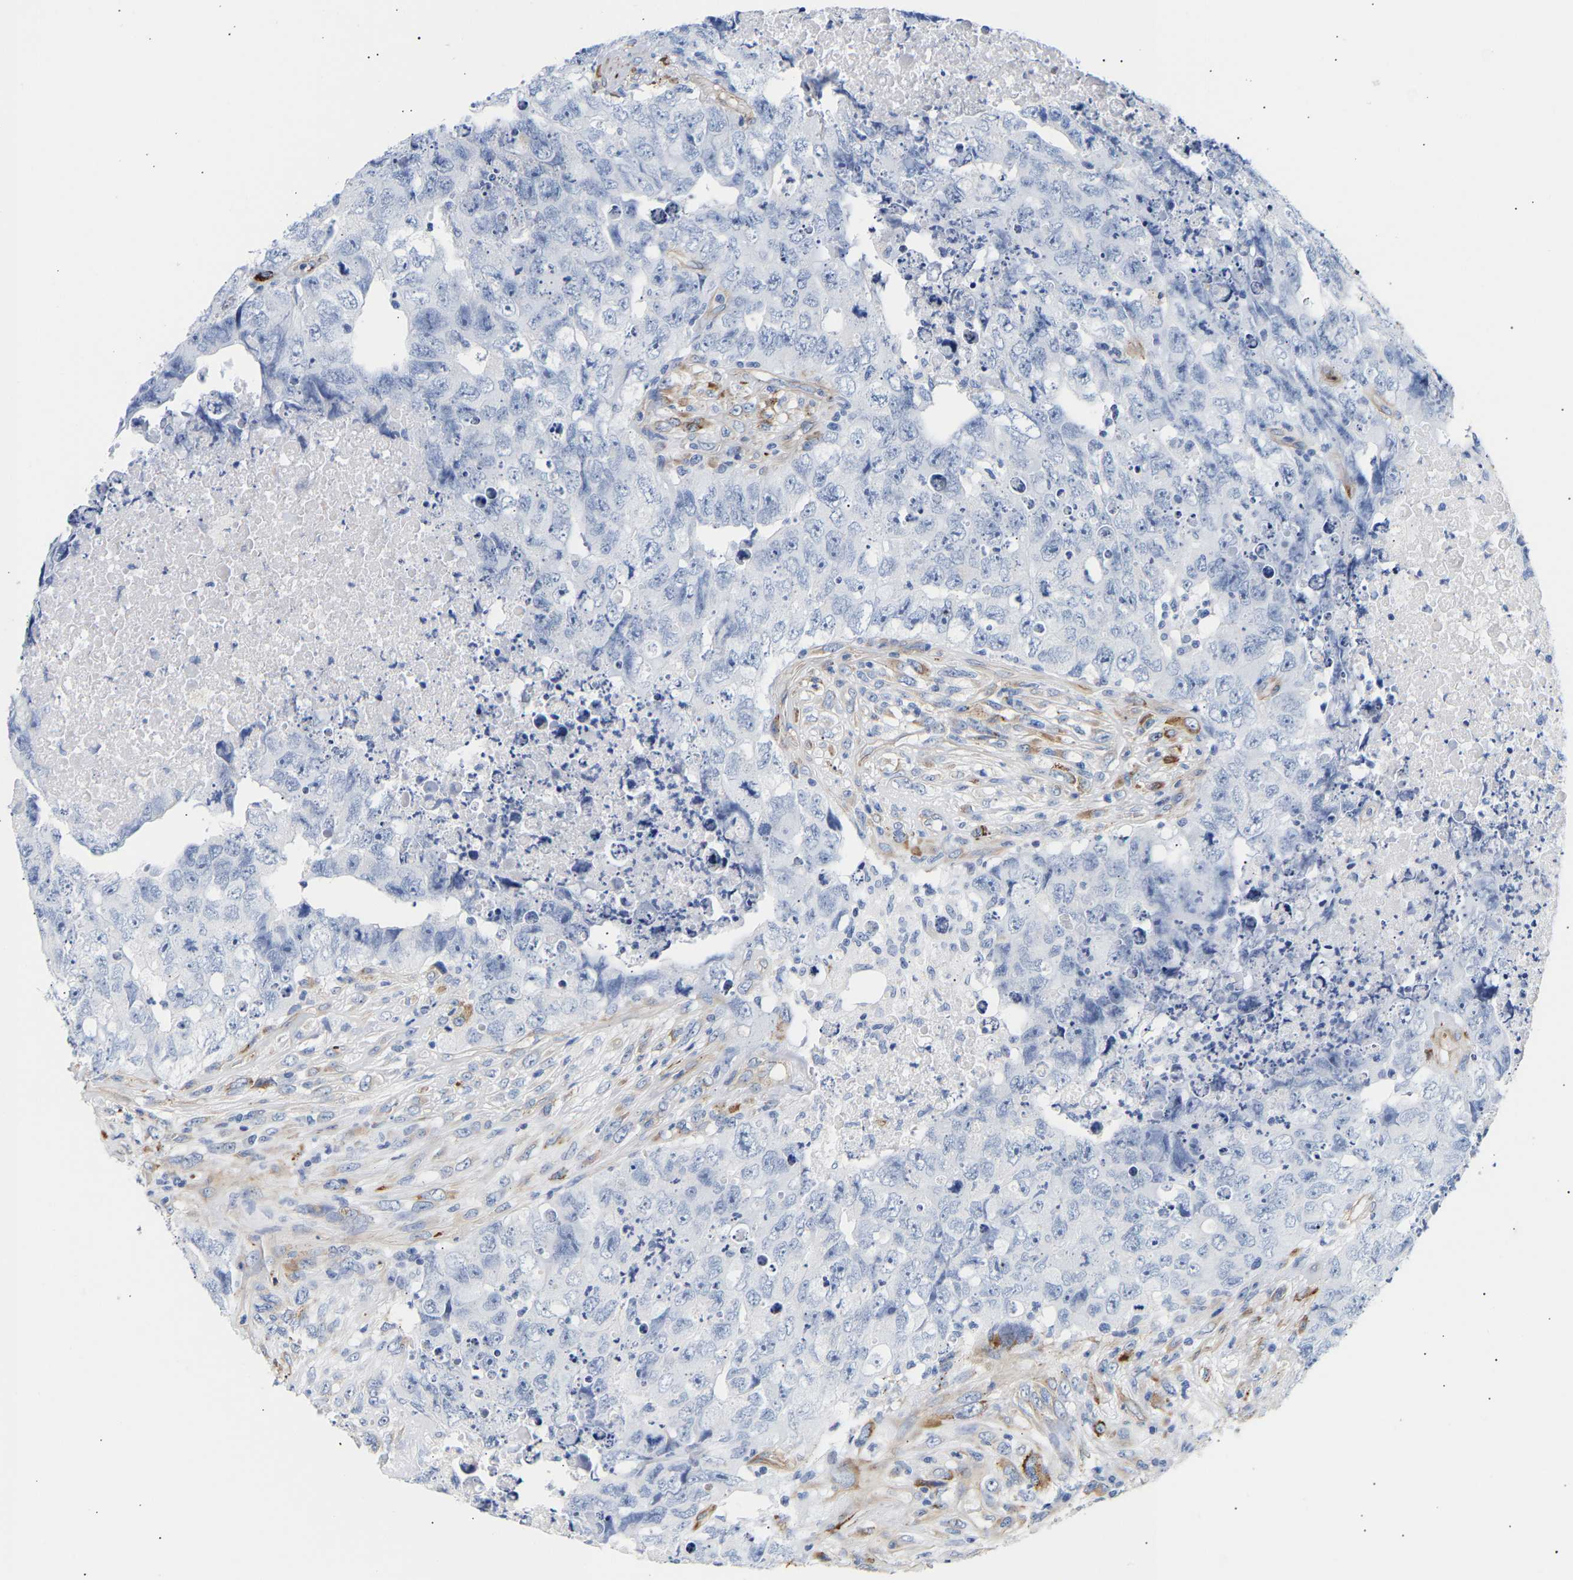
{"staining": {"intensity": "negative", "quantity": "none", "location": "none"}, "tissue": "testis cancer", "cell_type": "Tumor cells", "image_type": "cancer", "snomed": [{"axis": "morphology", "description": "Carcinoma, Embryonal, NOS"}, {"axis": "topography", "description": "Testis"}], "caption": "Immunohistochemistry (IHC) of human testis cancer (embryonal carcinoma) exhibits no positivity in tumor cells. (DAB immunohistochemistry, high magnification).", "gene": "IGFBP7", "patient": {"sex": "male", "age": 32}}